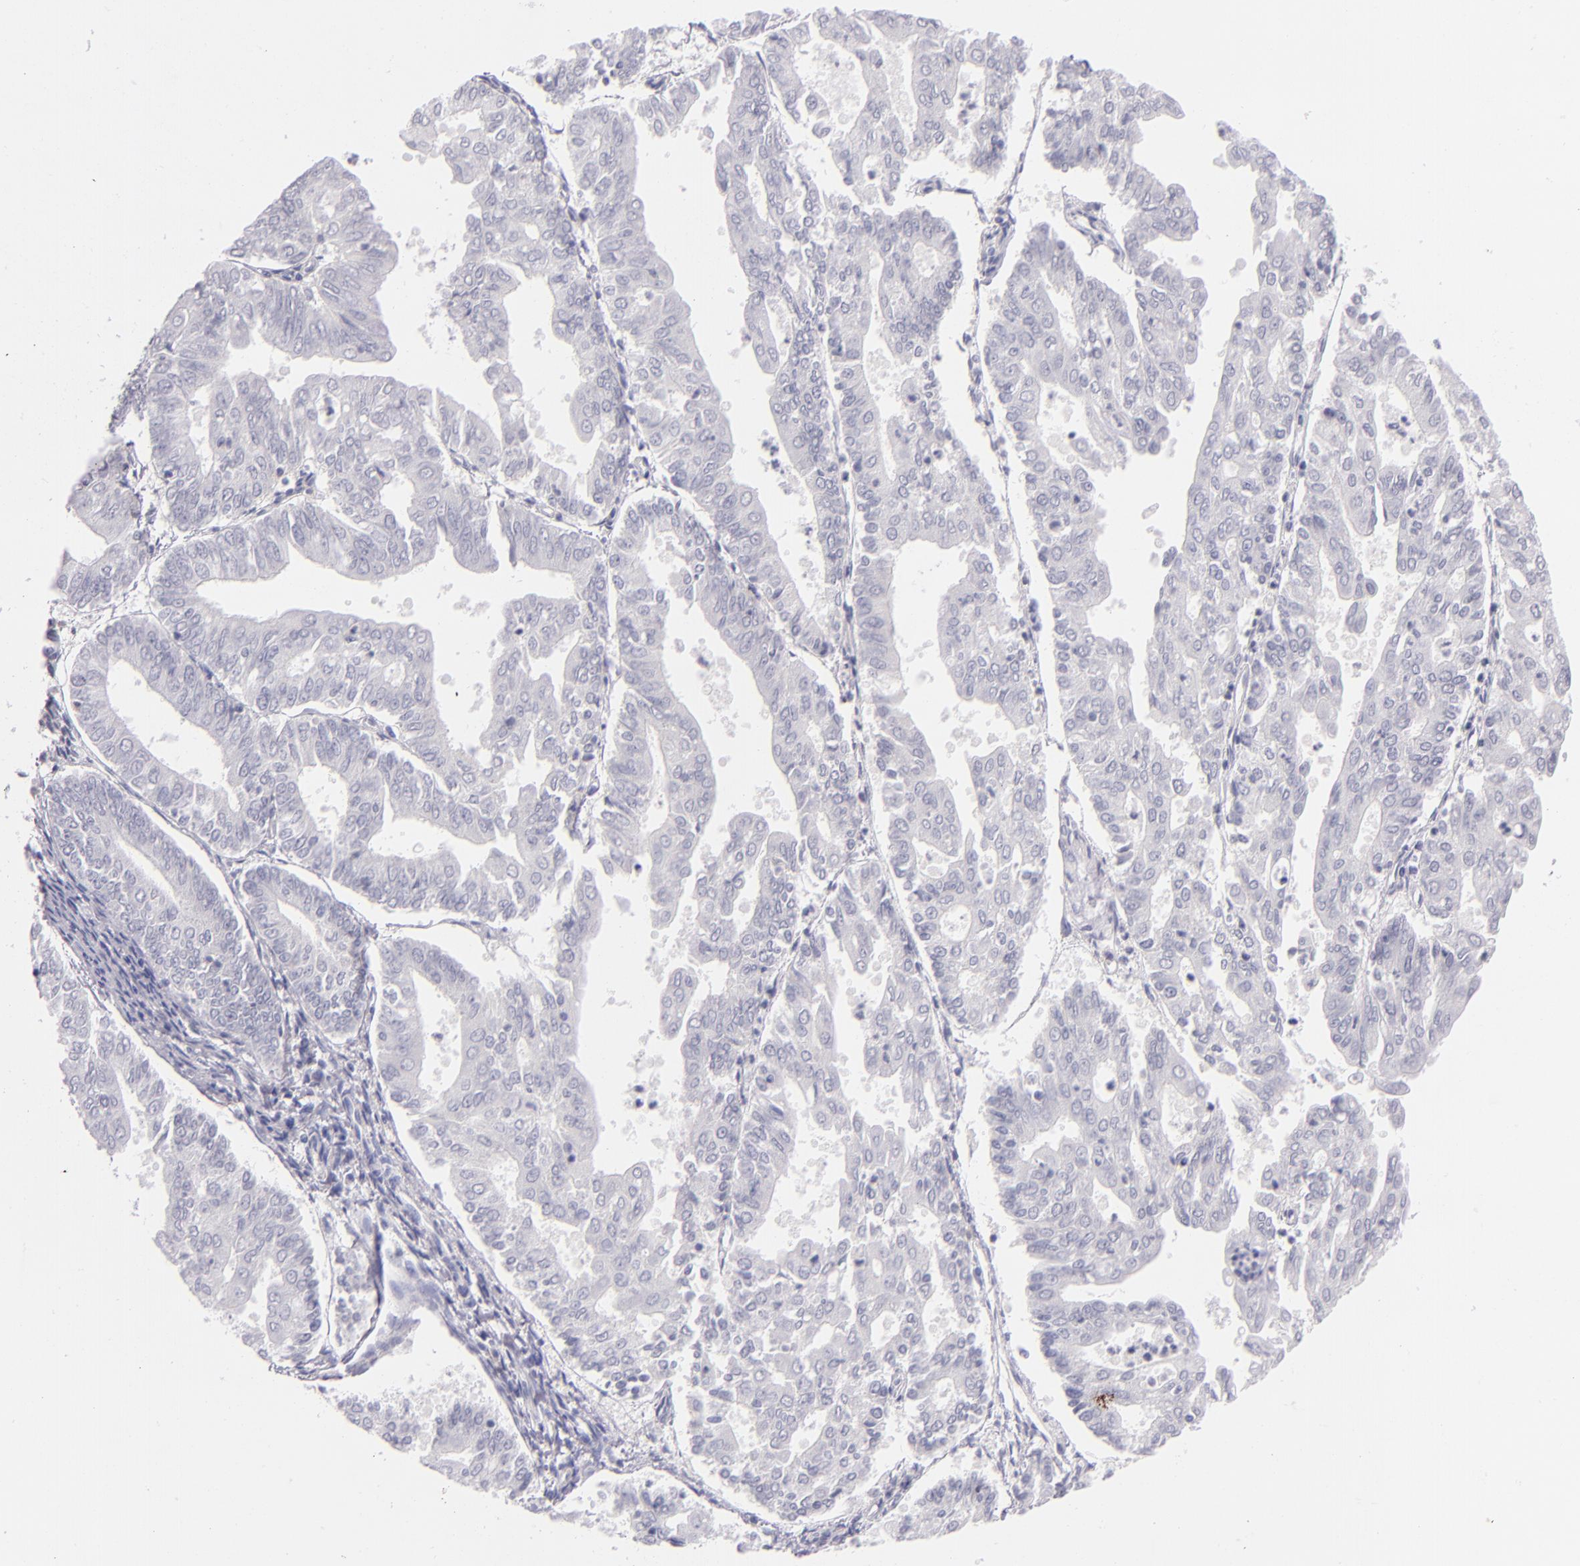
{"staining": {"intensity": "negative", "quantity": "none", "location": "none"}, "tissue": "endometrial cancer", "cell_type": "Tumor cells", "image_type": "cancer", "snomed": [{"axis": "morphology", "description": "Adenocarcinoma, NOS"}, {"axis": "topography", "description": "Endometrium"}], "caption": "Tumor cells are negative for protein expression in human endometrial cancer (adenocarcinoma). Nuclei are stained in blue.", "gene": "CD48", "patient": {"sex": "female", "age": 79}}